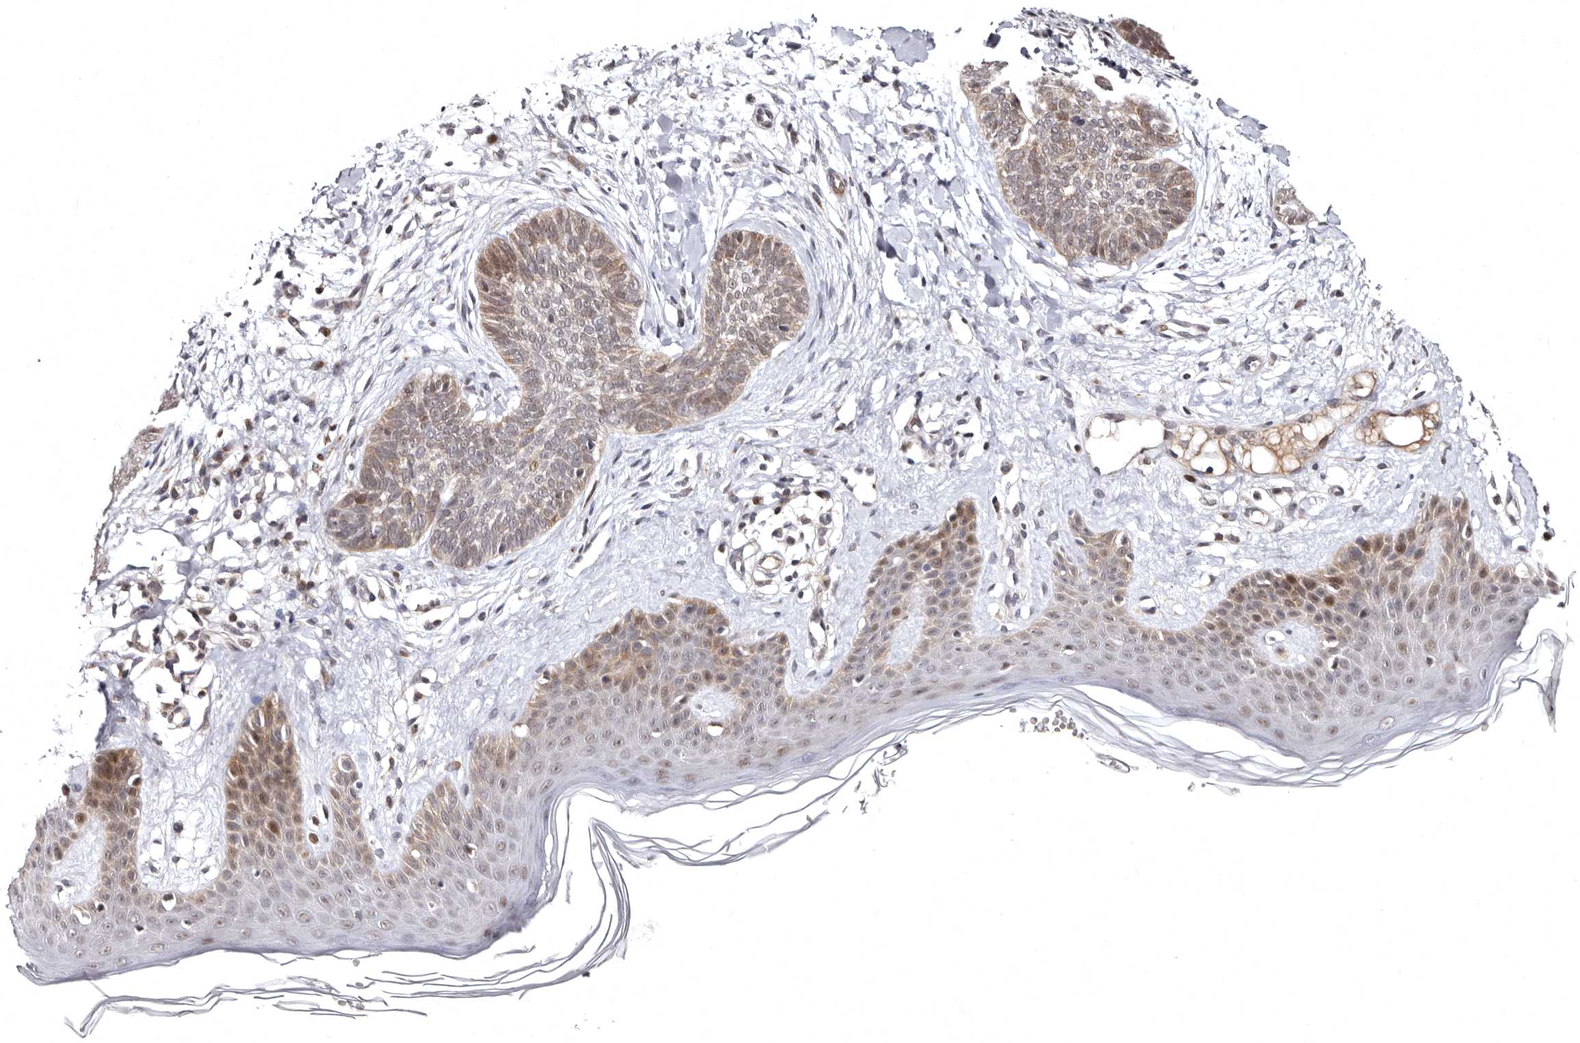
{"staining": {"intensity": "weak", "quantity": ">75%", "location": "cytoplasmic/membranous,nuclear"}, "tissue": "skin cancer", "cell_type": "Tumor cells", "image_type": "cancer", "snomed": [{"axis": "morphology", "description": "Basal cell carcinoma"}, {"axis": "topography", "description": "Skin"}], "caption": "DAB (3,3'-diaminobenzidine) immunohistochemical staining of skin cancer shows weak cytoplasmic/membranous and nuclear protein expression in about >75% of tumor cells.", "gene": "PHF20L1", "patient": {"sex": "female", "age": 59}}